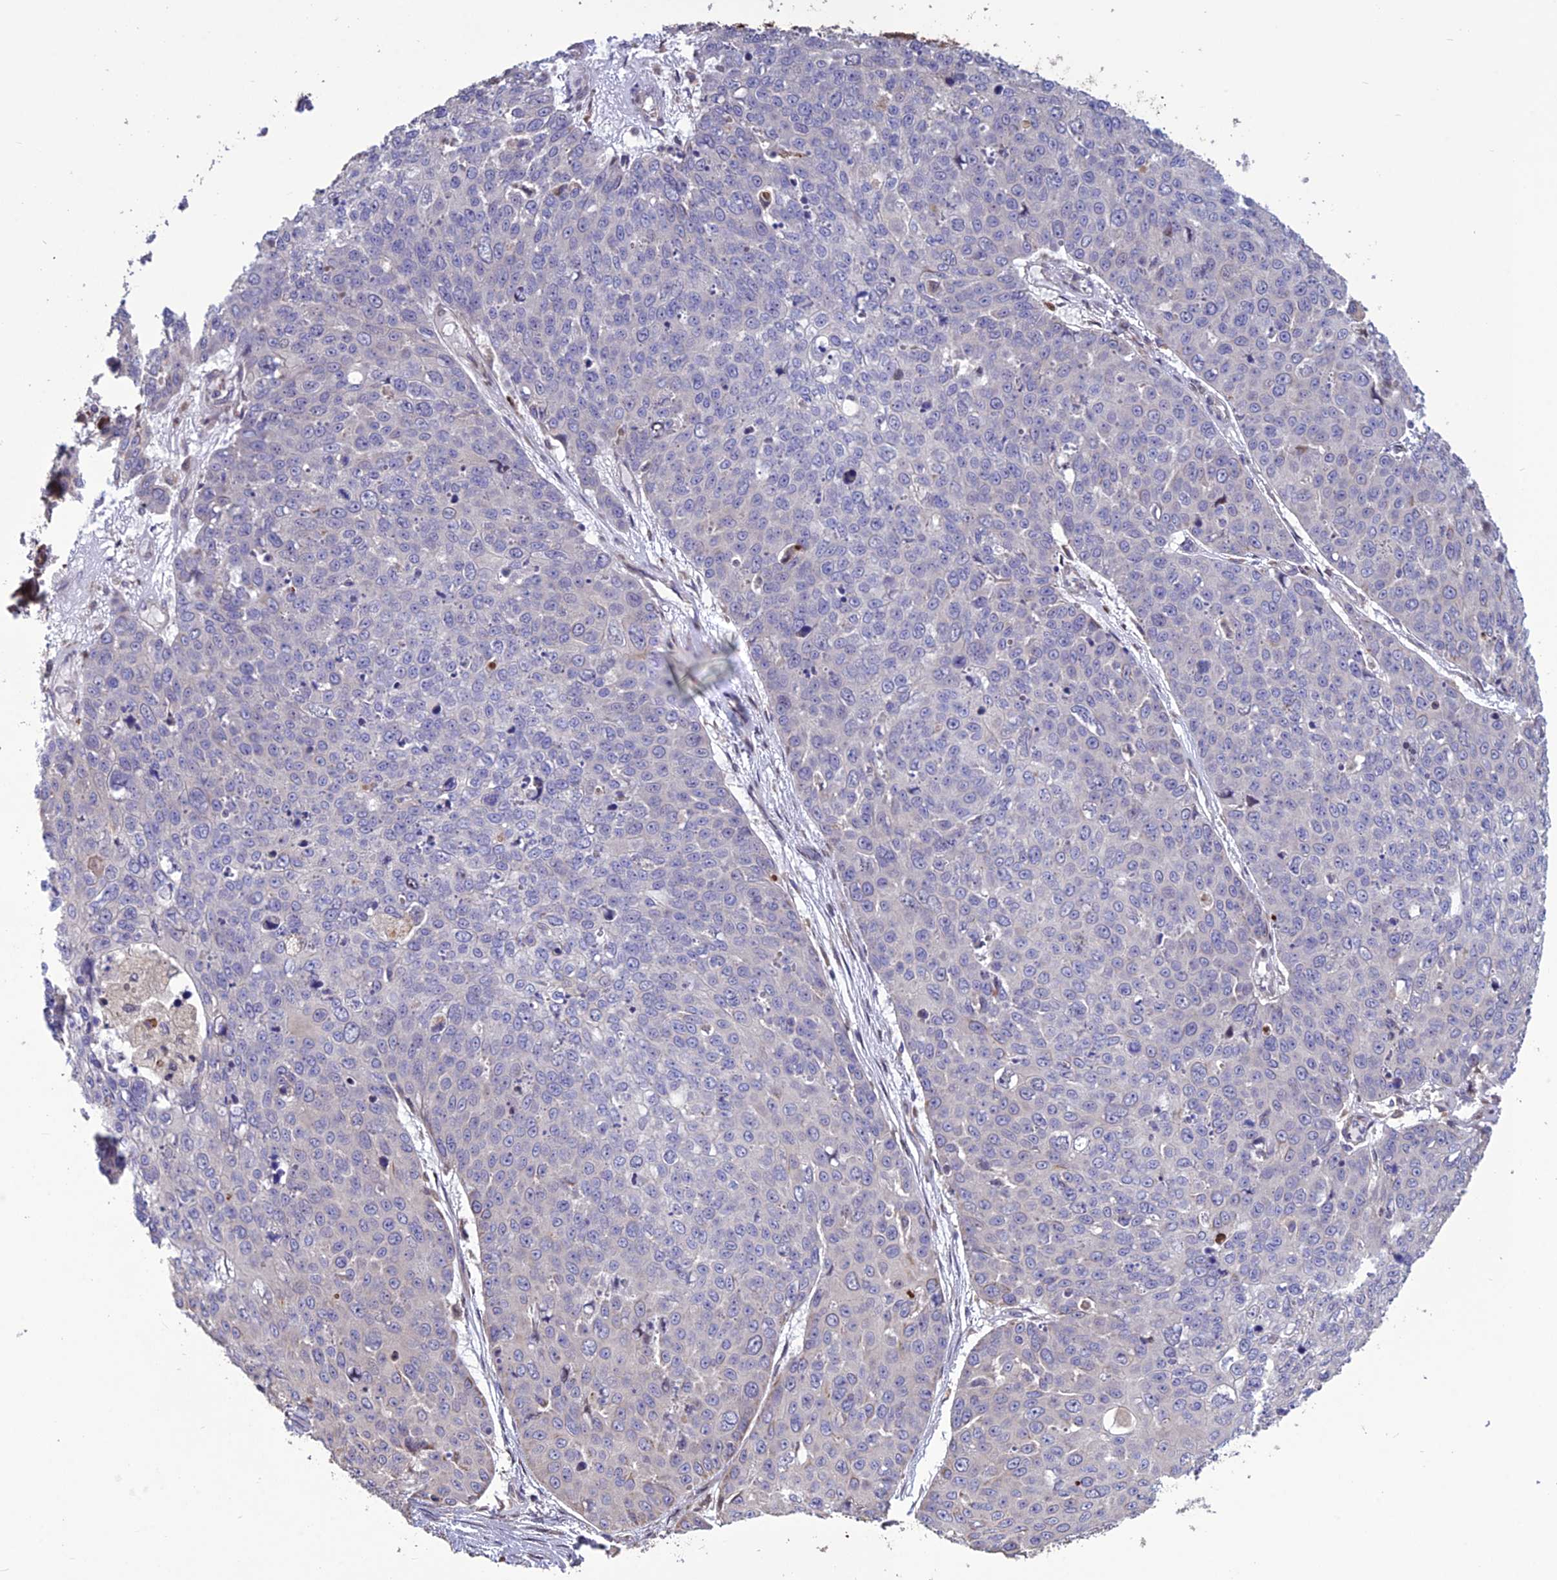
{"staining": {"intensity": "negative", "quantity": "none", "location": "none"}, "tissue": "skin cancer", "cell_type": "Tumor cells", "image_type": "cancer", "snomed": [{"axis": "morphology", "description": "Squamous cell carcinoma, NOS"}, {"axis": "topography", "description": "Skin"}], "caption": "Human squamous cell carcinoma (skin) stained for a protein using immunohistochemistry (IHC) shows no staining in tumor cells.", "gene": "SPG21", "patient": {"sex": "male", "age": 71}}